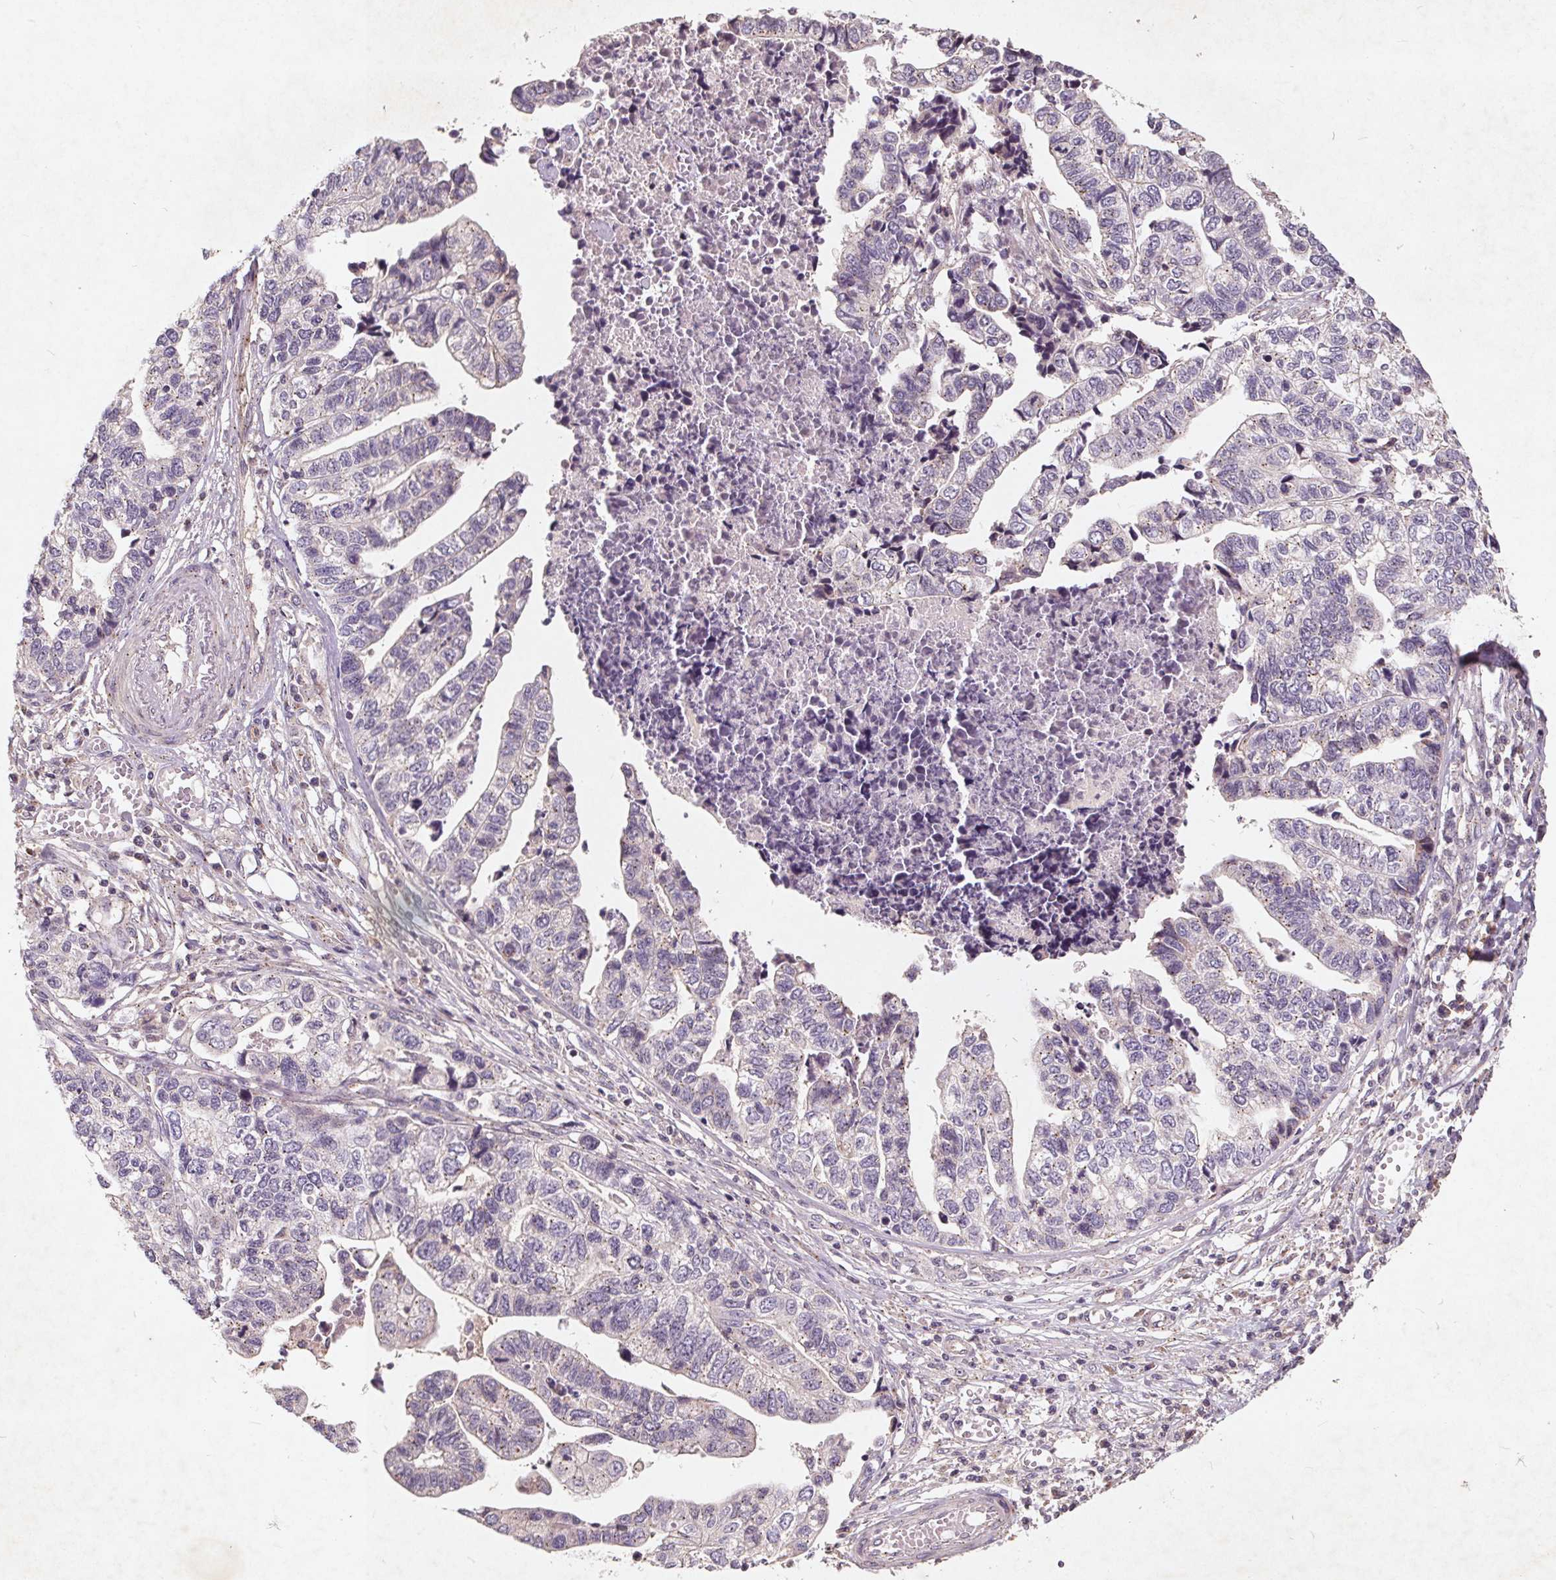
{"staining": {"intensity": "negative", "quantity": "none", "location": "none"}, "tissue": "stomach cancer", "cell_type": "Tumor cells", "image_type": "cancer", "snomed": [{"axis": "morphology", "description": "Adenocarcinoma, NOS"}, {"axis": "topography", "description": "Stomach, upper"}], "caption": "Immunohistochemistry photomicrograph of adenocarcinoma (stomach) stained for a protein (brown), which reveals no positivity in tumor cells. (Brightfield microscopy of DAB immunohistochemistry at high magnification).", "gene": "CSNK1G2", "patient": {"sex": "female", "age": 67}}